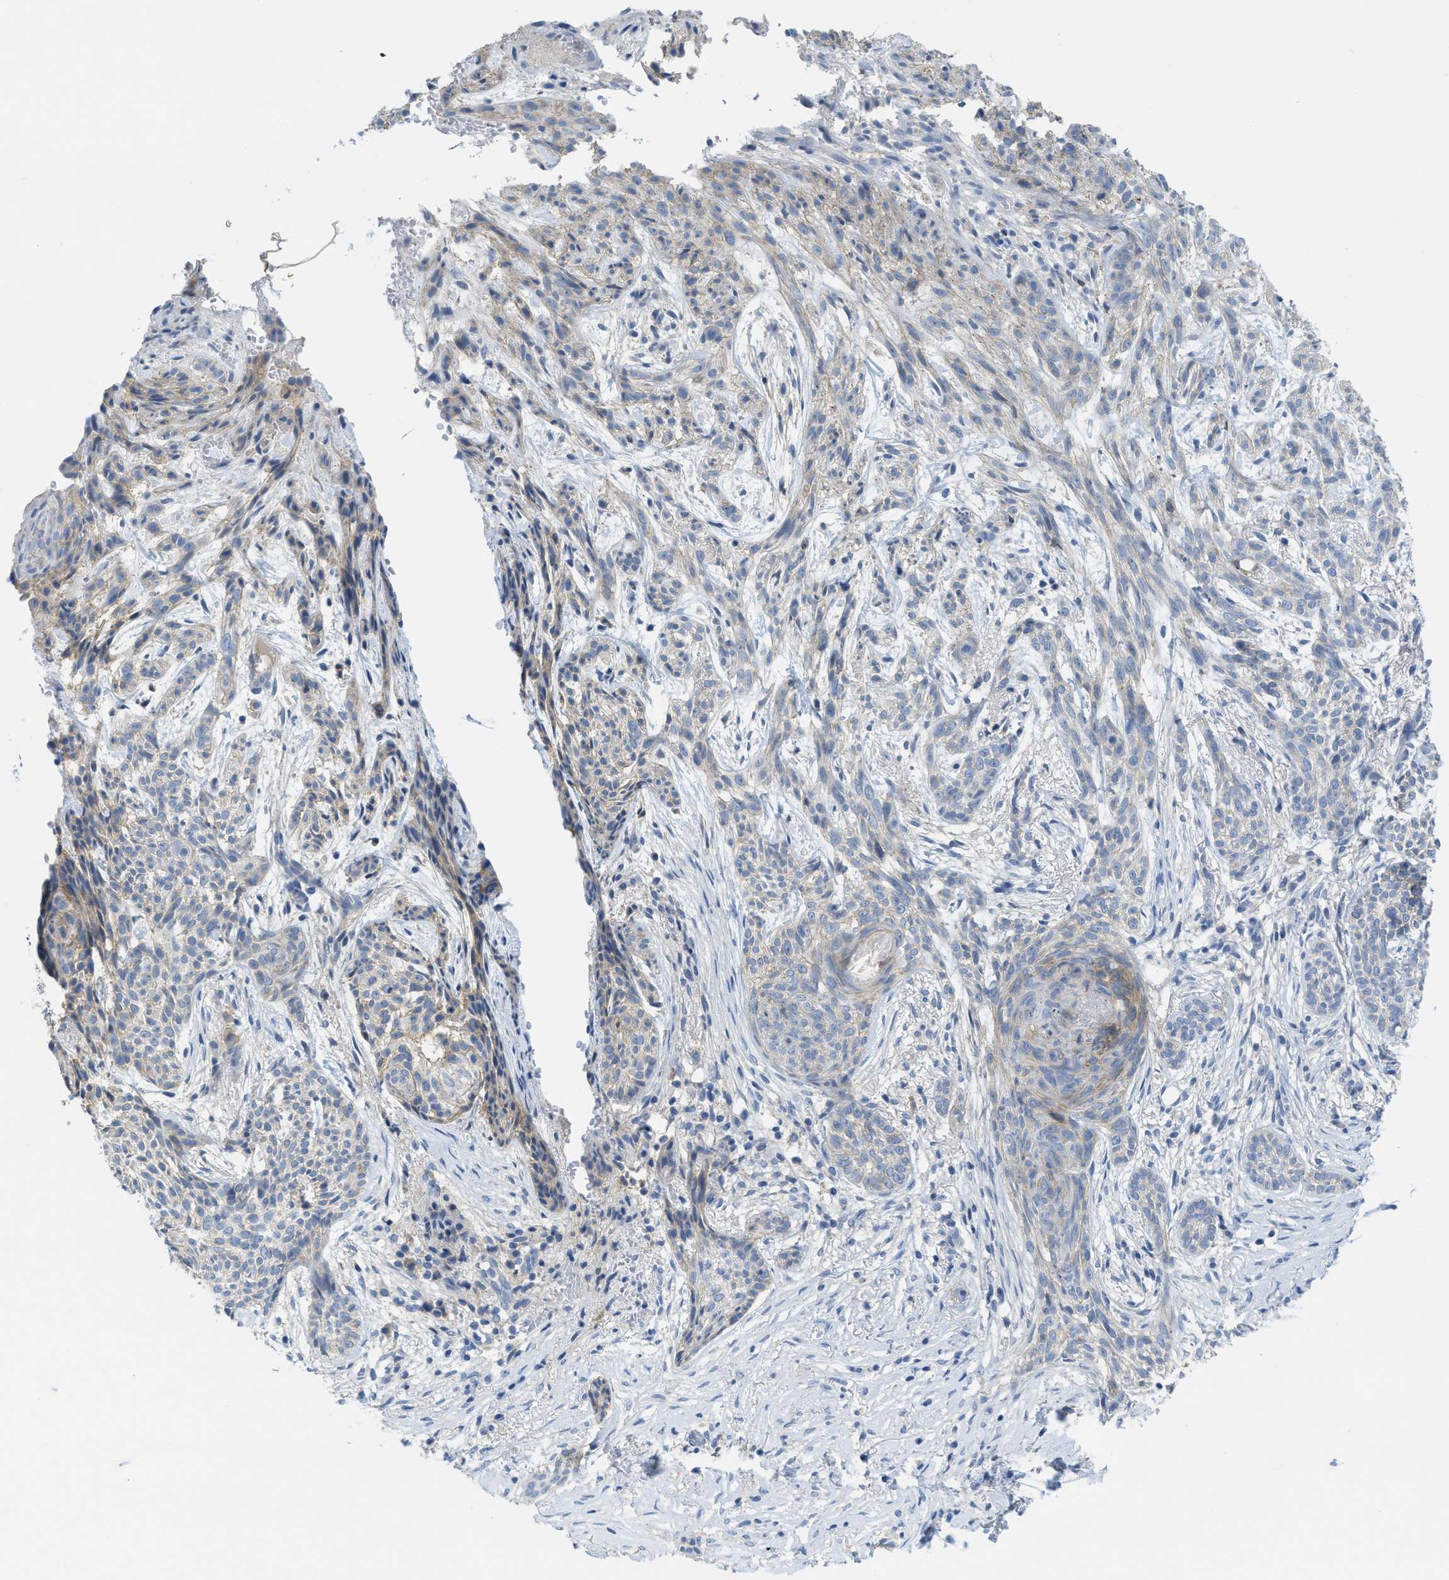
{"staining": {"intensity": "negative", "quantity": "none", "location": "none"}, "tissue": "skin cancer", "cell_type": "Tumor cells", "image_type": "cancer", "snomed": [{"axis": "morphology", "description": "Basal cell carcinoma"}, {"axis": "topography", "description": "Skin"}], "caption": "Tumor cells are negative for brown protein staining in skin basal cell carcinoma. (DAB (3,3'-diaminobenzidine) immunohistochemistry, high magnification).", "gene": "CNNM4", "patient": {"sex": "female", "age": 59}}